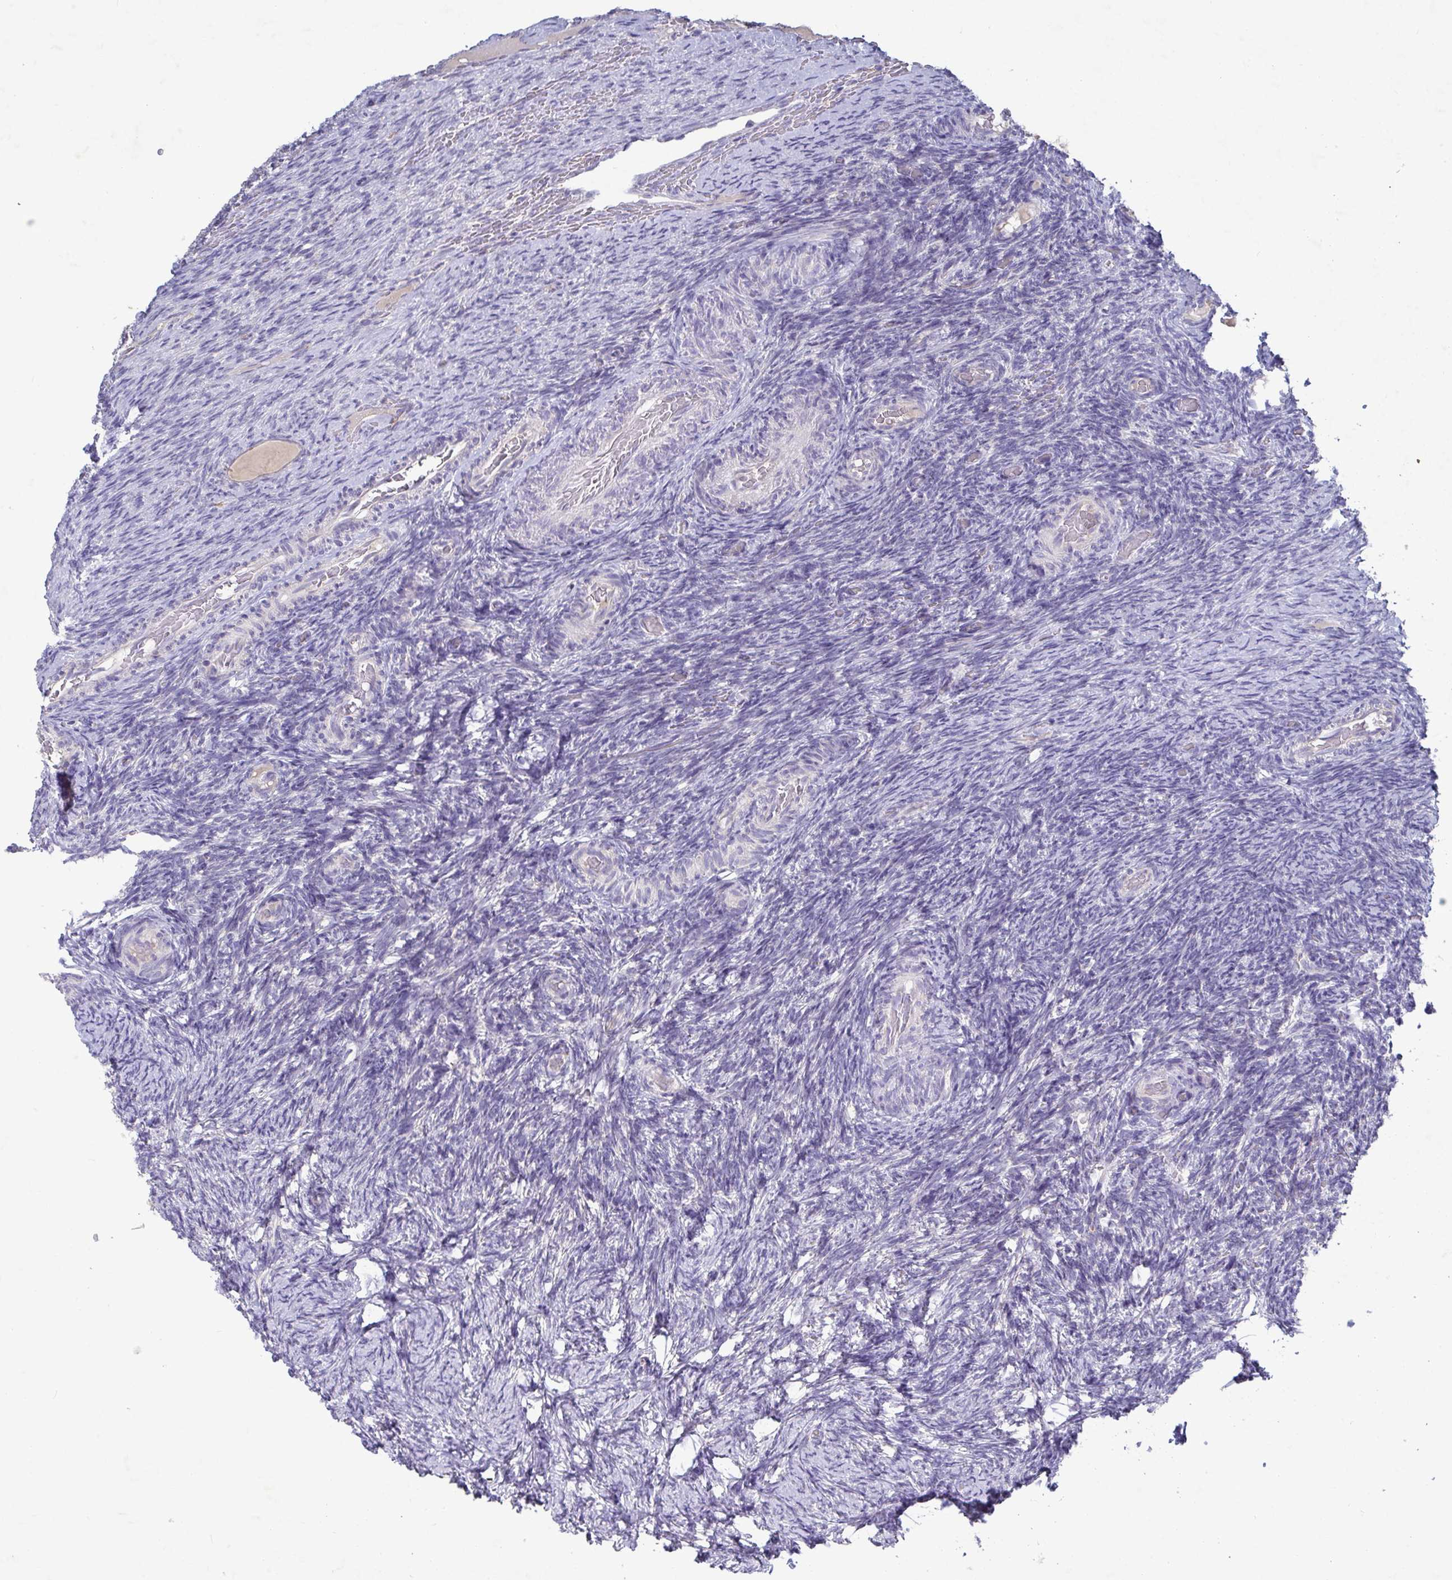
{"staining": {"intensity": "negative", "quantity": "none", "location": "none"}, "tissue": "ovary", "cell_type": "Ovarian stroma cells", "image_type": "normal", "snomed": [{"axis": "morphology", "description": "Normal tissue, NOS"}, {"axis": "topography", "description": "Ovary"}], "caption": "DAB (3,3'-diaminobenzidine) immunohistochemical staining of normal ovary demonstrates no significant positivity in ovarian stroma cells.", "gene": "GALNT13", "patient": {"sex": "female", "age": 34}}